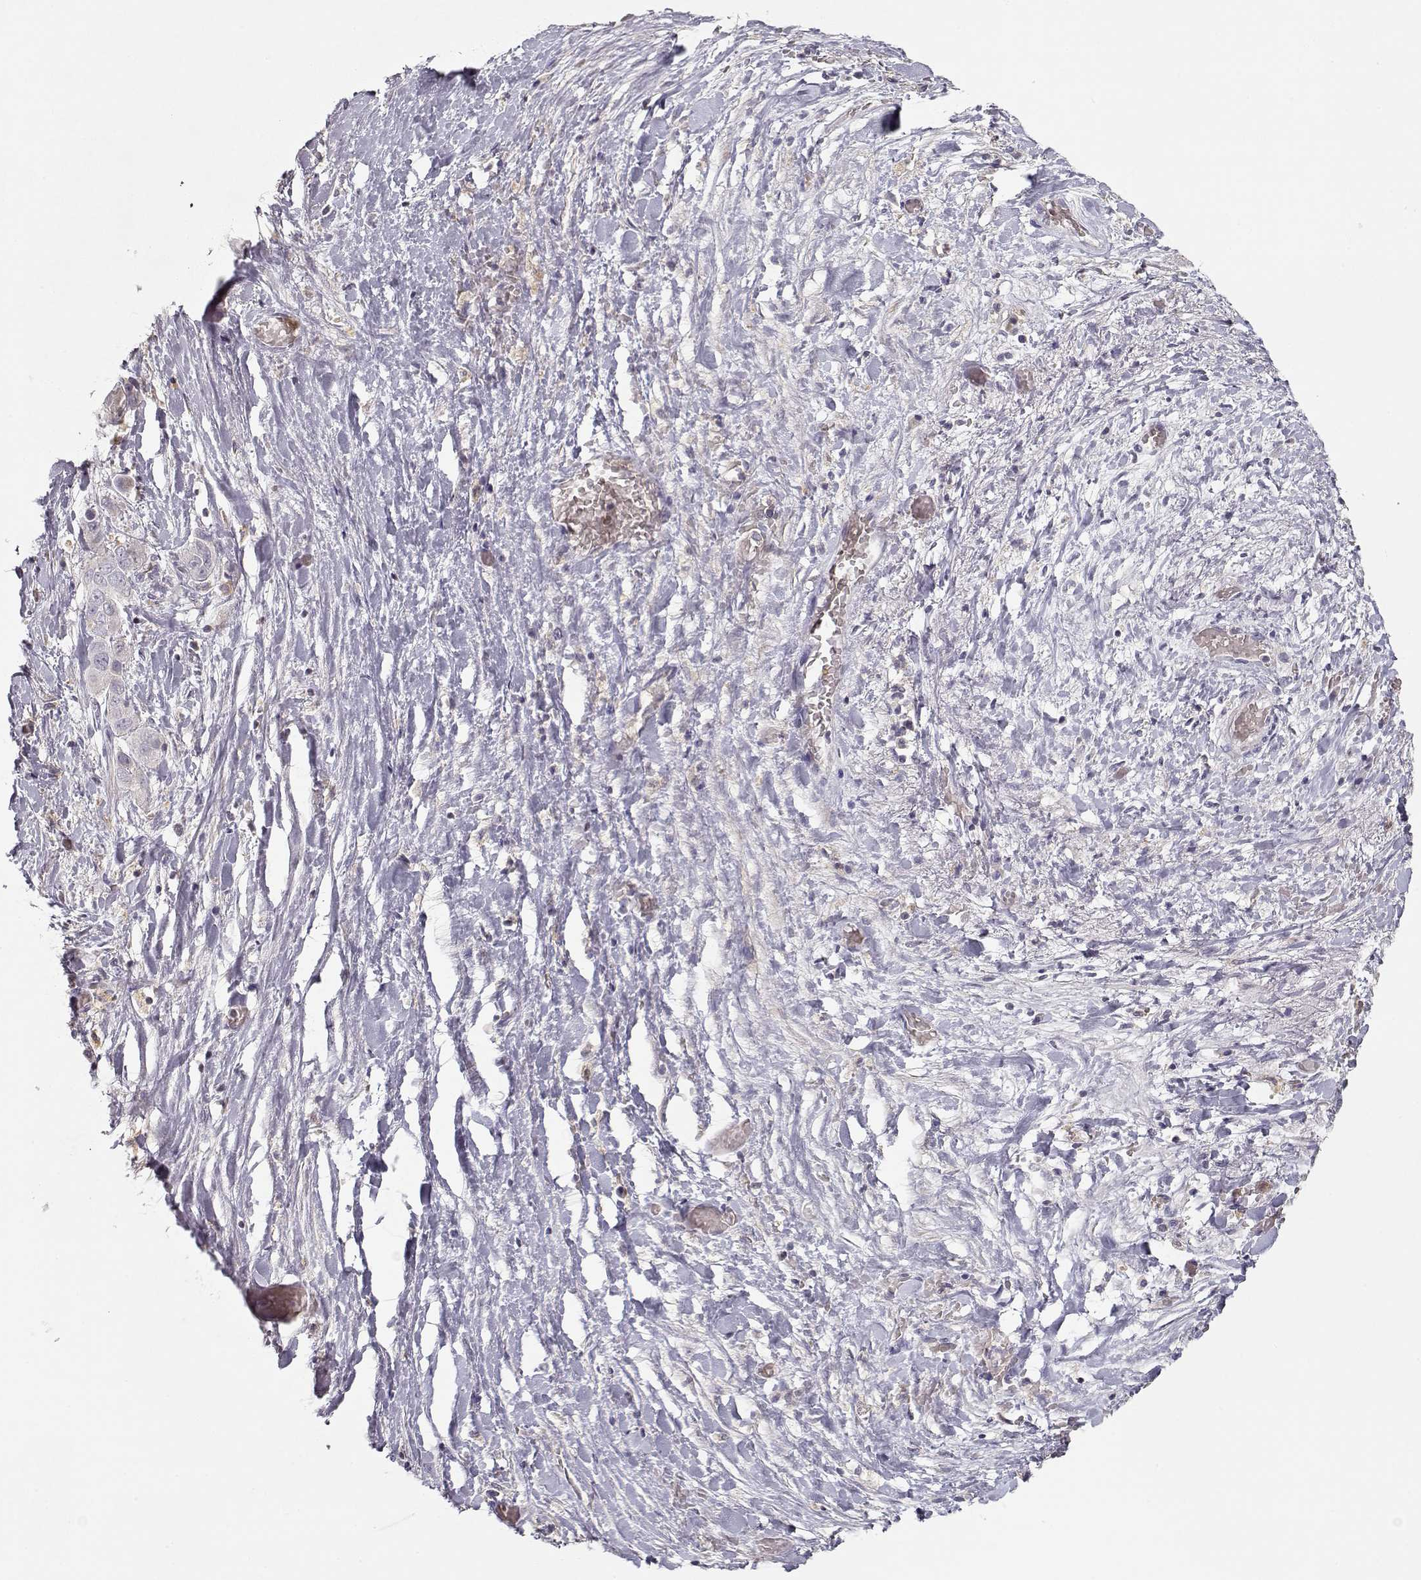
{"staining": {"intensity": "negative", "quantity": "none", "location": "none"}, "tissue": "liver cancer", "cell_type": "Tumor cells", "image_type": "cancer", "snomed": [{"axis": "morphology", "description": "Cholangiocarcinoma"}, {"axis": "topography", "description": "Liver"}], "caption": "An IHC micrograph of cholangiocarcinoma (liver) is shown. There is no staining in tumor cells of cholangiocarcinoma (liver). (DAB (3,3'-diaminobenzidine) IHC visualized using brightfield microscopy, high magnification).", "gene": "VAV1", "patient": {"sex": "female", "age": 52}}